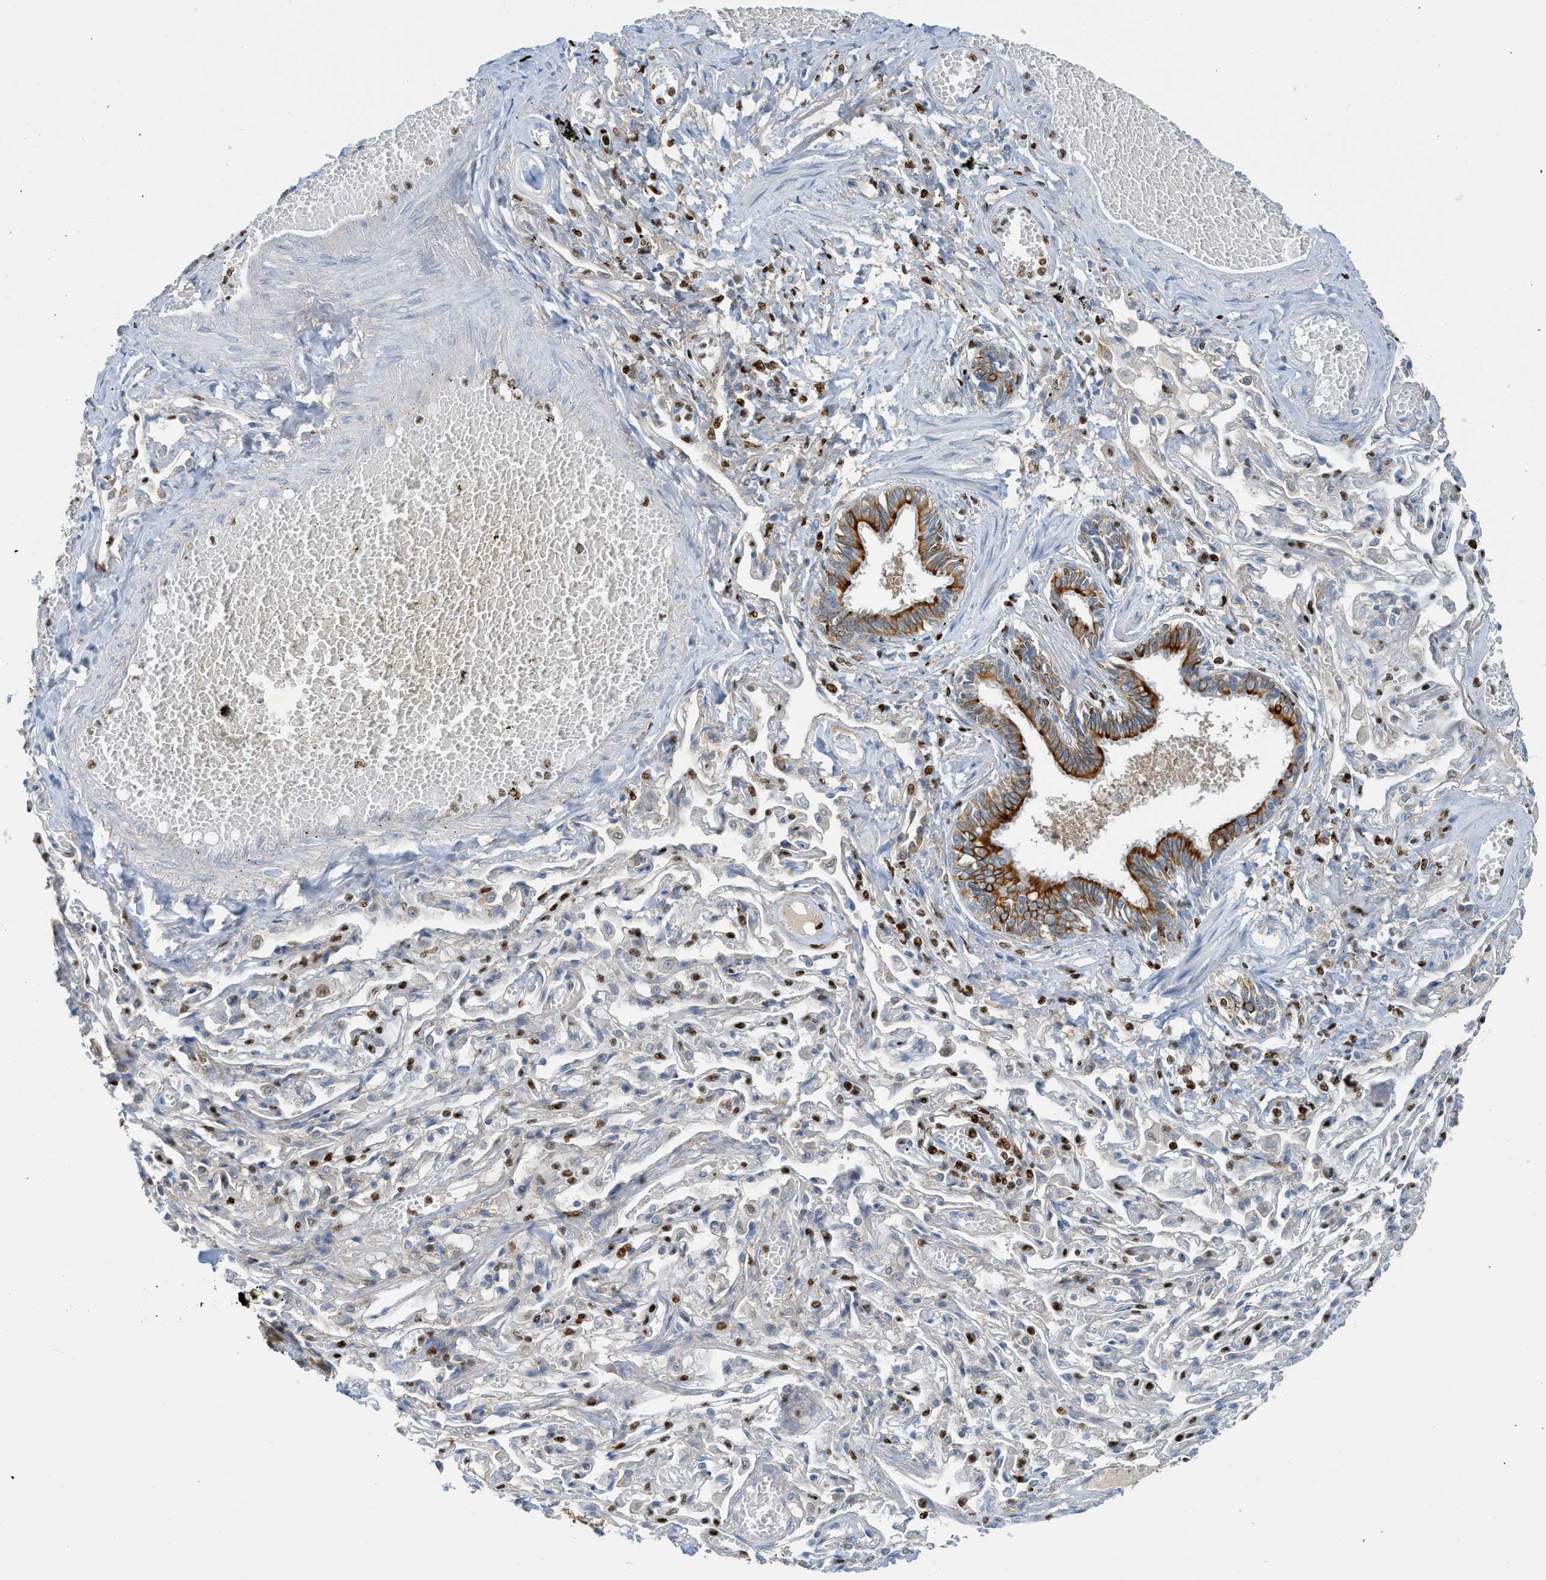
{"staining": {"intensity": "strong", "quantity": ">75%", "location": "cytoplasmic/membranous"}, "tissue": "bronchus", "cell_type": "Respiratory epithelial cells", "image_type": "normal", "snomed": [{"axis": "morphology", "description": "Normal tissue, NOS"}, {"axis": "morphology", "description": "Inflammation, NOS"}, {"axis": "topography", "description": "Cartilage tissue"}, {"axis": "topography", "description": "Lung"}], "caption": "DAB immunohistochemical staining of unremarkable bronchus shows strong cytoplasmic/membranous protein positivity in about >75% of respiratory epithelial cells.", "gene": "SH3D19", "patient": {"sex": "male", "age": 71}}